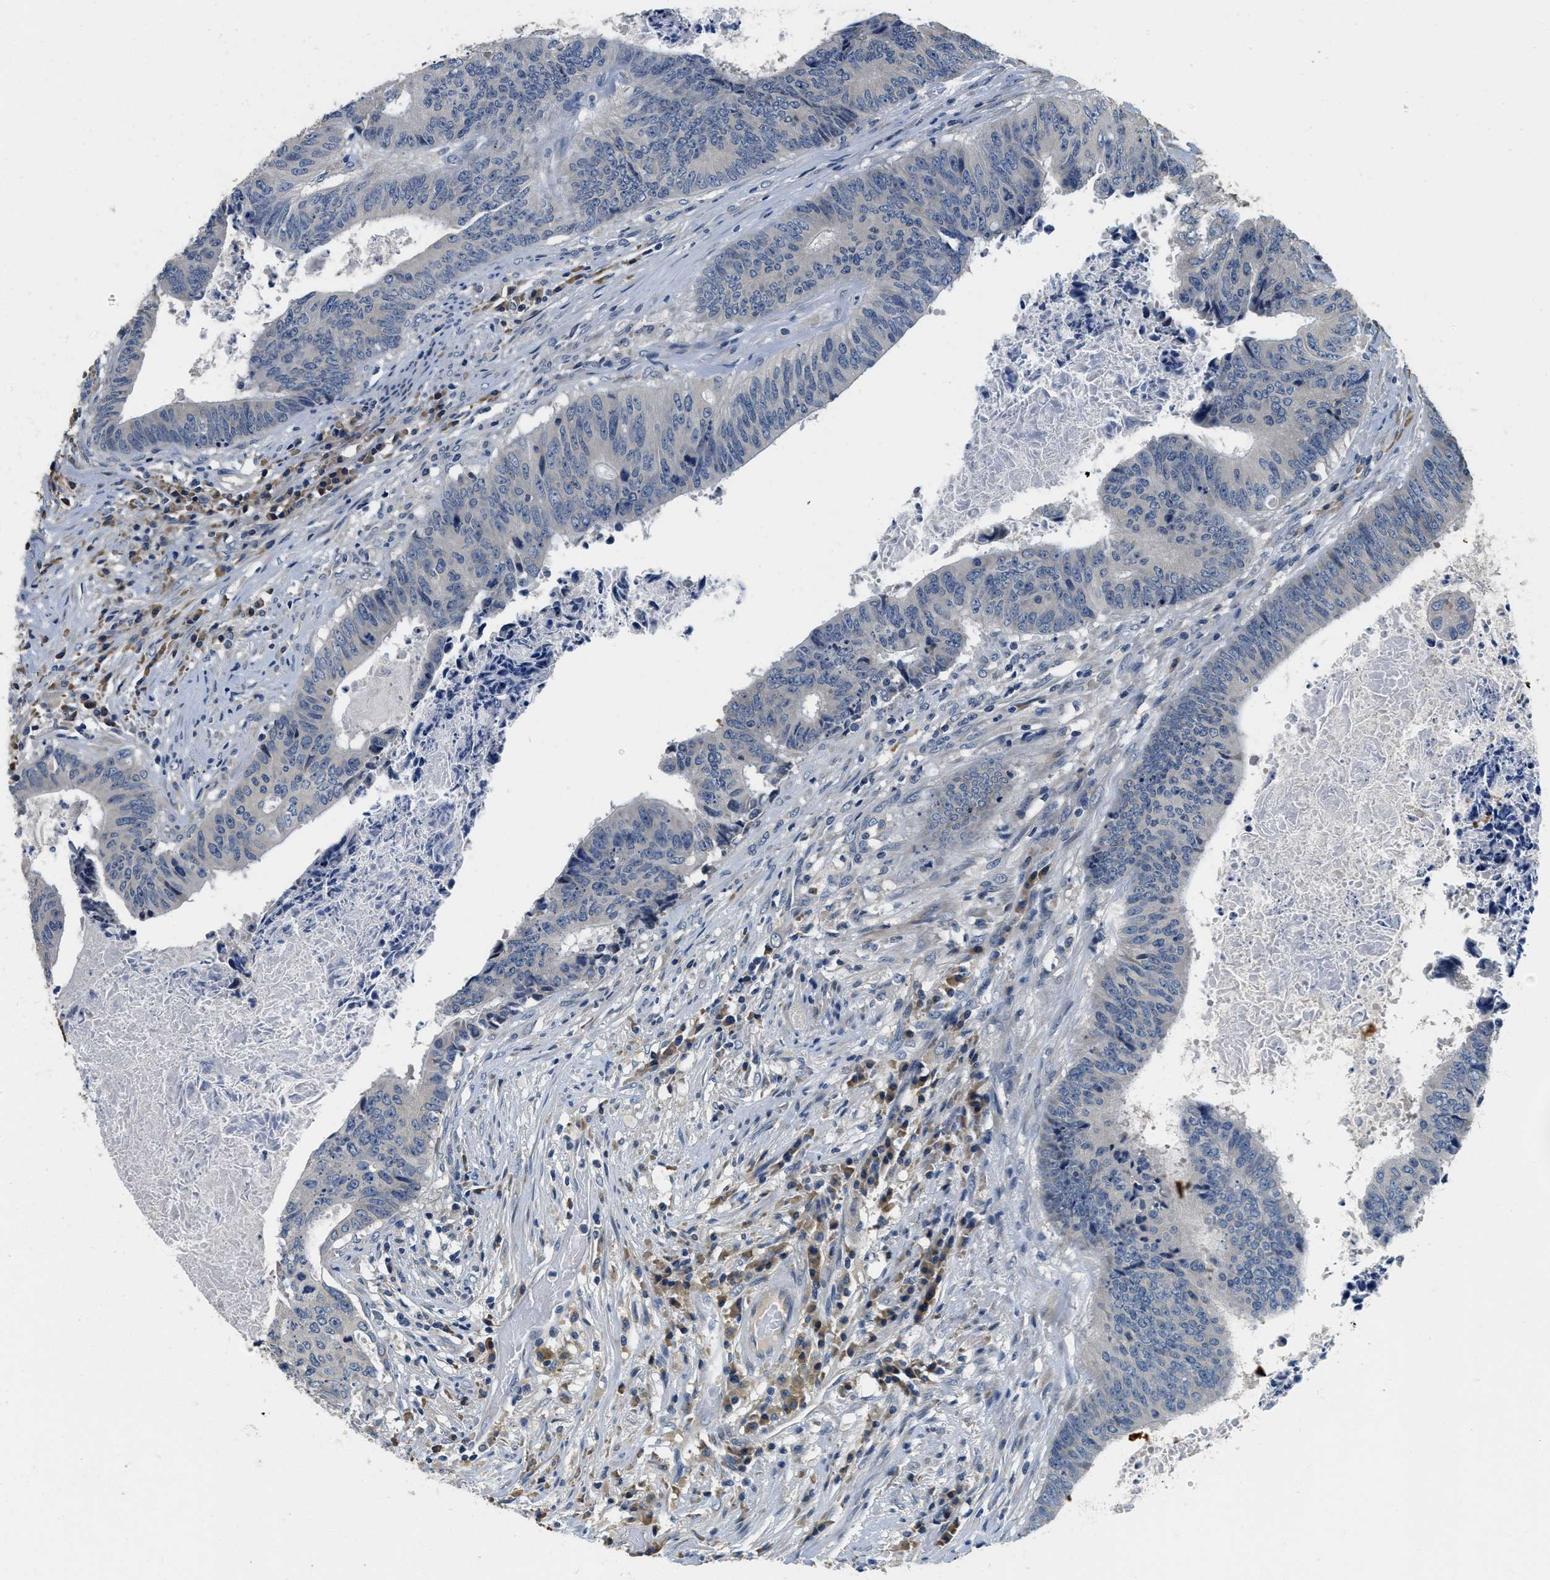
{"staining": {"intensity": "negative", "quantity": "none", "location": "none"}, "tissue": "colorectal cancer", "cell_type": "Tumor cells", "image_type": "cancer", "snomed": [{"axis": "morphology", "description": "Adenocarcinoma, NOS"}, {"axis": "topography", "description": "Rectum"}], "caption": "The histopathology image reveals no staining of tumor cells in colorectal adenocarcinoma.", "gene": "ALDH3A2", "patient": {"sex": "male", "age": 72}}